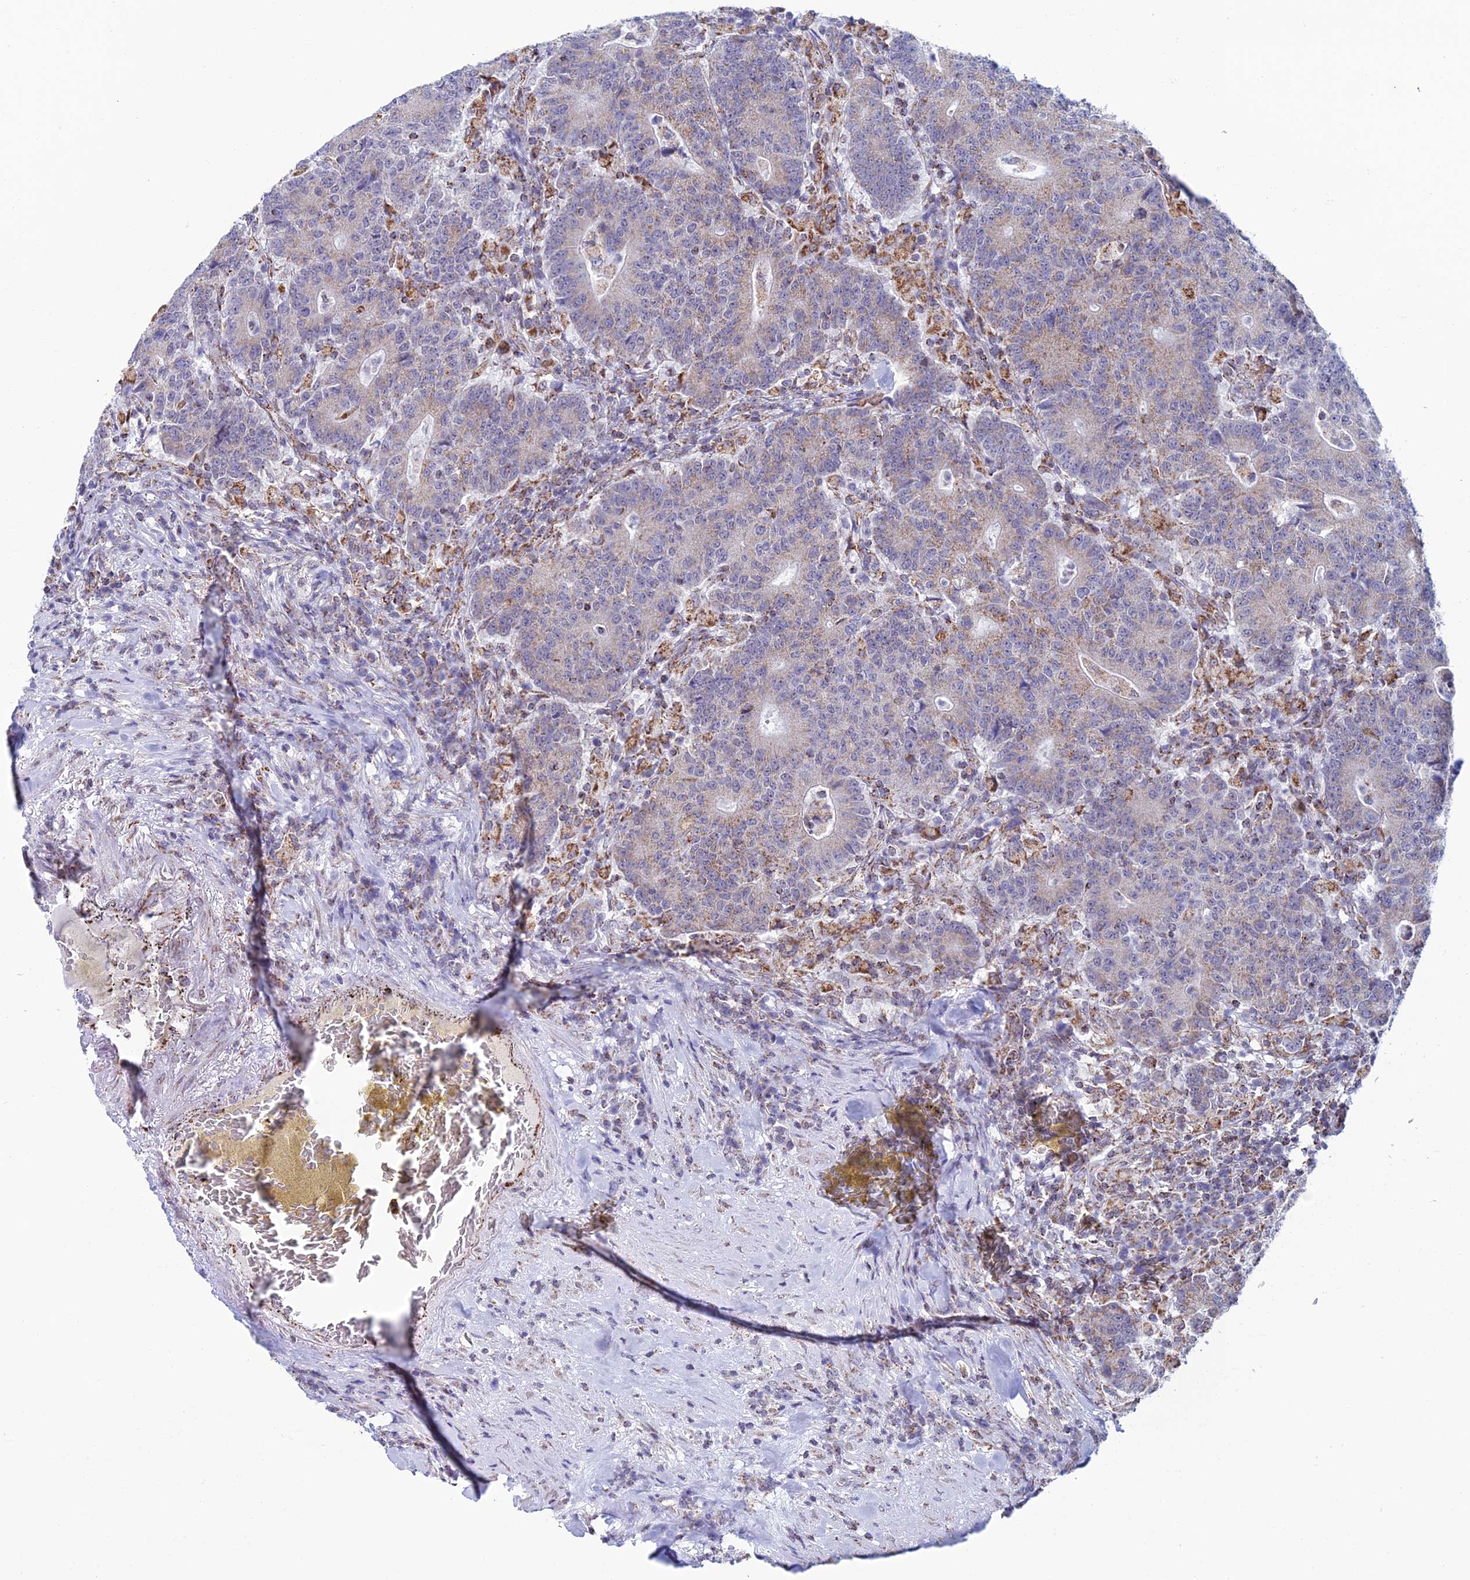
{"staining": {"intensity": "weak", "quantity": ">75%", "location": "cytoplasmic/membranous"}, "tissue": "colorectal cancer", "cell_type": "Tumor cells", "image_type": "cancer", "snomed": [{"axis": "morphology", "description": "Adenocarcinoma, NOS"}, {"axis": "topography", "description": "Colon"}], "caption": "This is an image of IHC staining of adenocarcinoma (colorectal), which shows weak expression in the cytoplasmic/membranous of tumor cells.", "gene": "ZNG1B", "patient": {"sex": "female", "age": 75}}